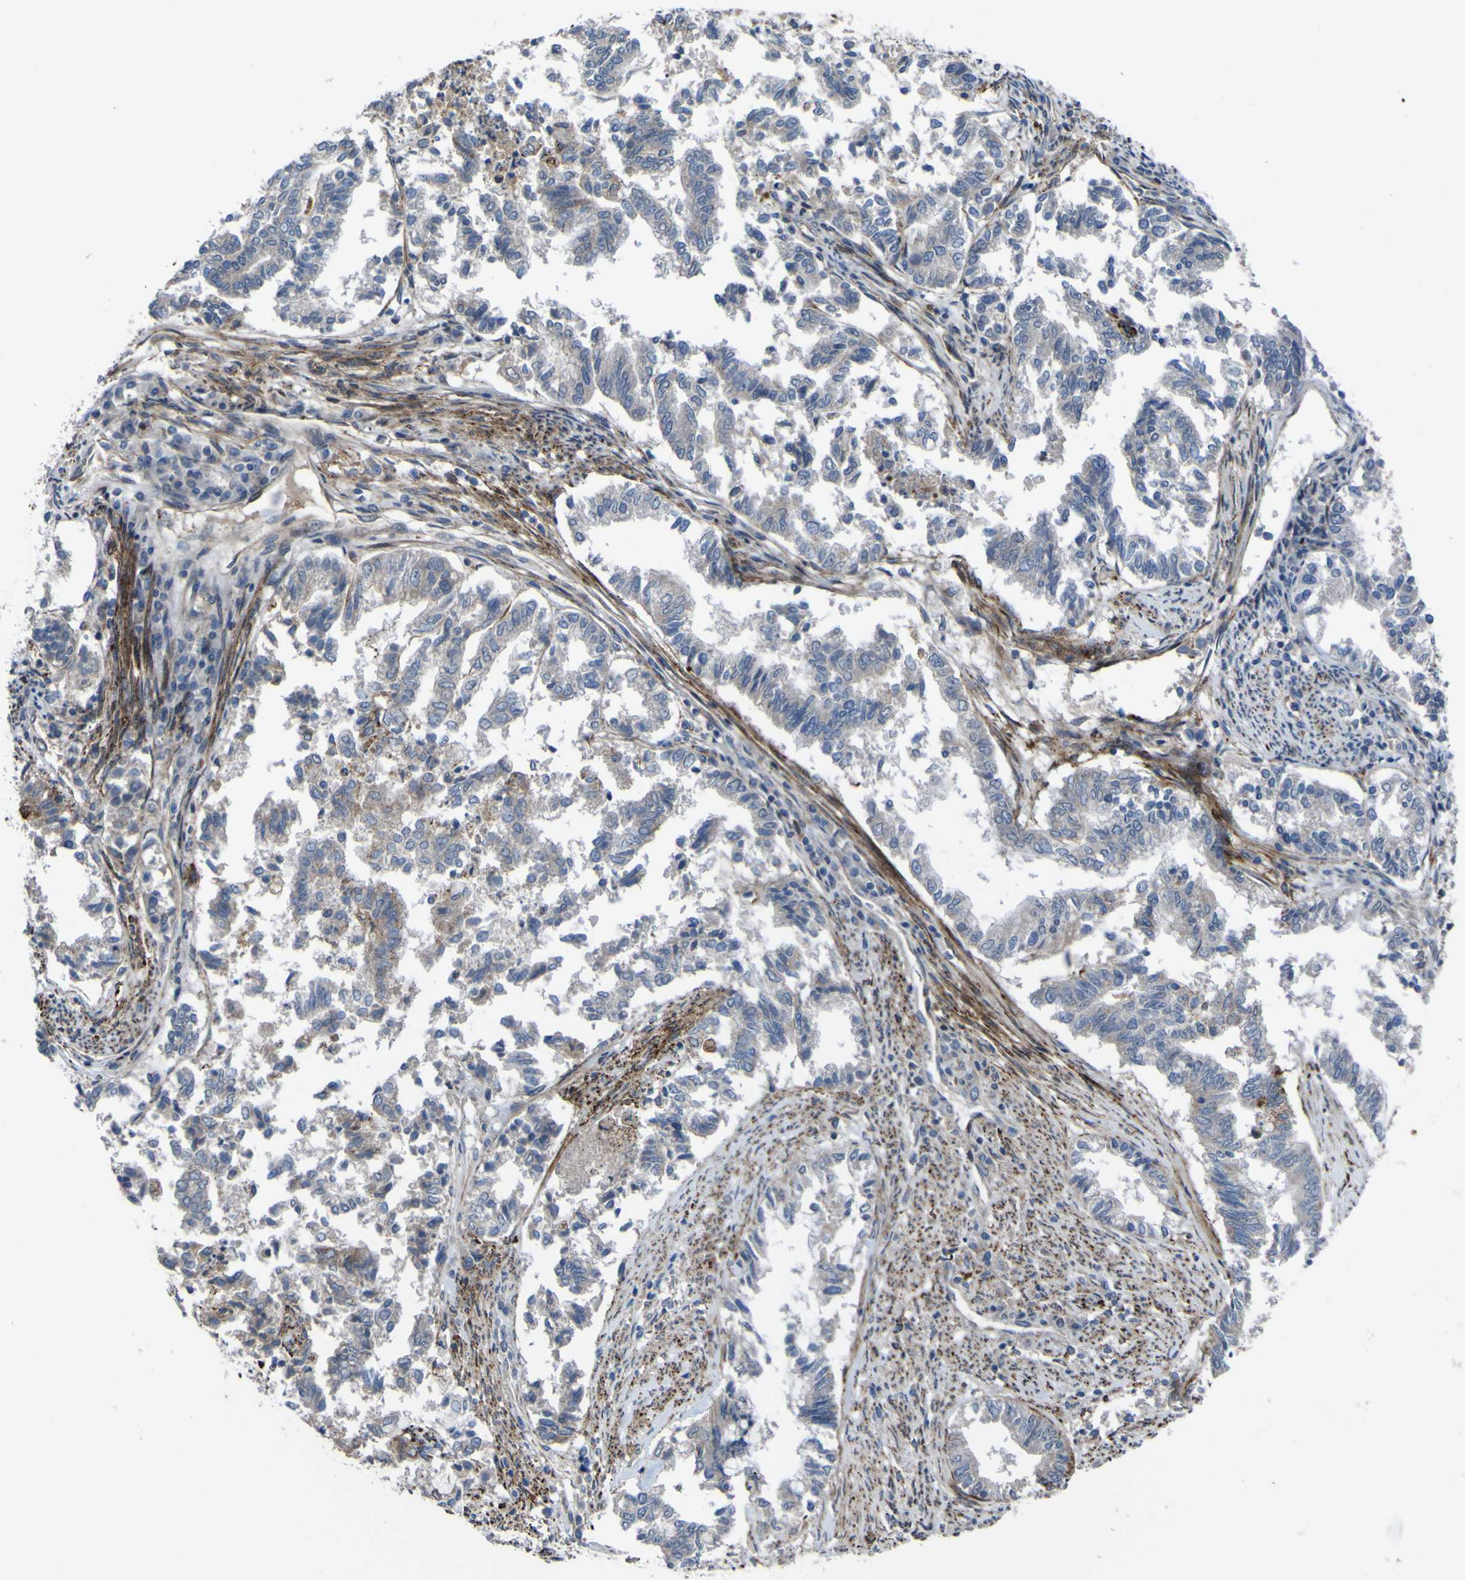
{"staining": {"intensity": "negative", "quantity": "none", "location": "none"}, "tissue": "endometrial cancer", "cell_type": "Tumor cells", "image_type": "cancer", "snomed": [{"axis": "morphology", "description": "Necrosis, NOS"}, {"axis": "morphology", "description": "Adenocarcinoma, NOS"}, {"axis": "topography", "description": "Endometrium"}], "caption": "An immunohistochemistry (IHC) micrograph of endometrial cancer is shown. There is no staining in tumor cells of endometrial cancer.", "gene": "GPLD1", "patient": {"sex": "female", "age": 79}}